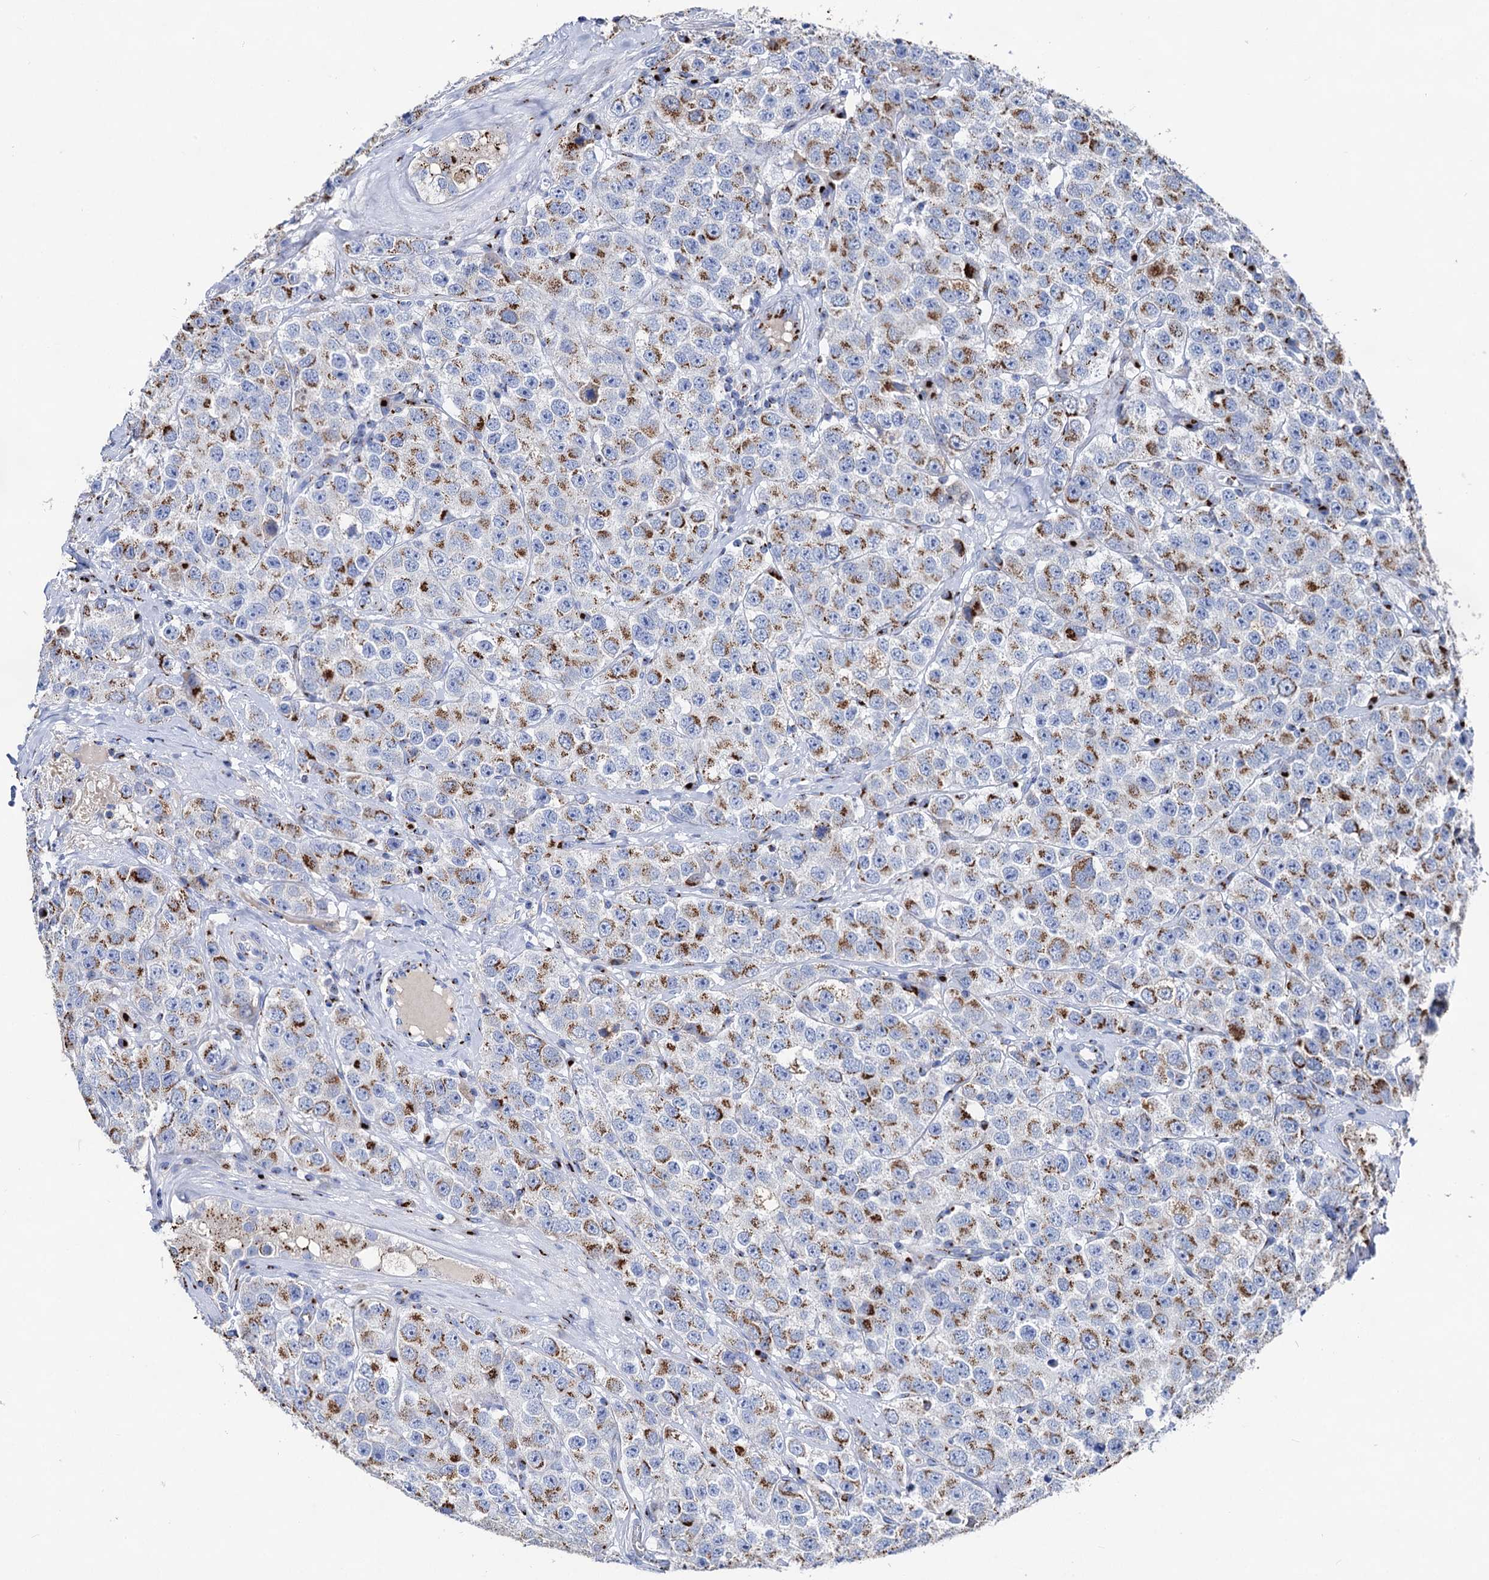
{"staining": {"intensity": "moderate", "quantity": ">75%", "location": "cytoplasmic/membranous"}, "tissue": "testis cancer", "cell_type": "Tumor cells", "image_type": "cancer", "snomed": [{"axis": "morphology", "description": "Seminoma, NOS"}, {"axis": "topography", "description": "Testis"}], "caption": "IHC of human testis cancer (seminoma) exhibits medium levels of moderate cytoplasmic/membranous expression in approximately >75% of tumor cells. (Brightfield microscopy of DAB IHC at high magnification).", "gene": "TM9SF3", "patient": {"sex": "male", "age": 28}}